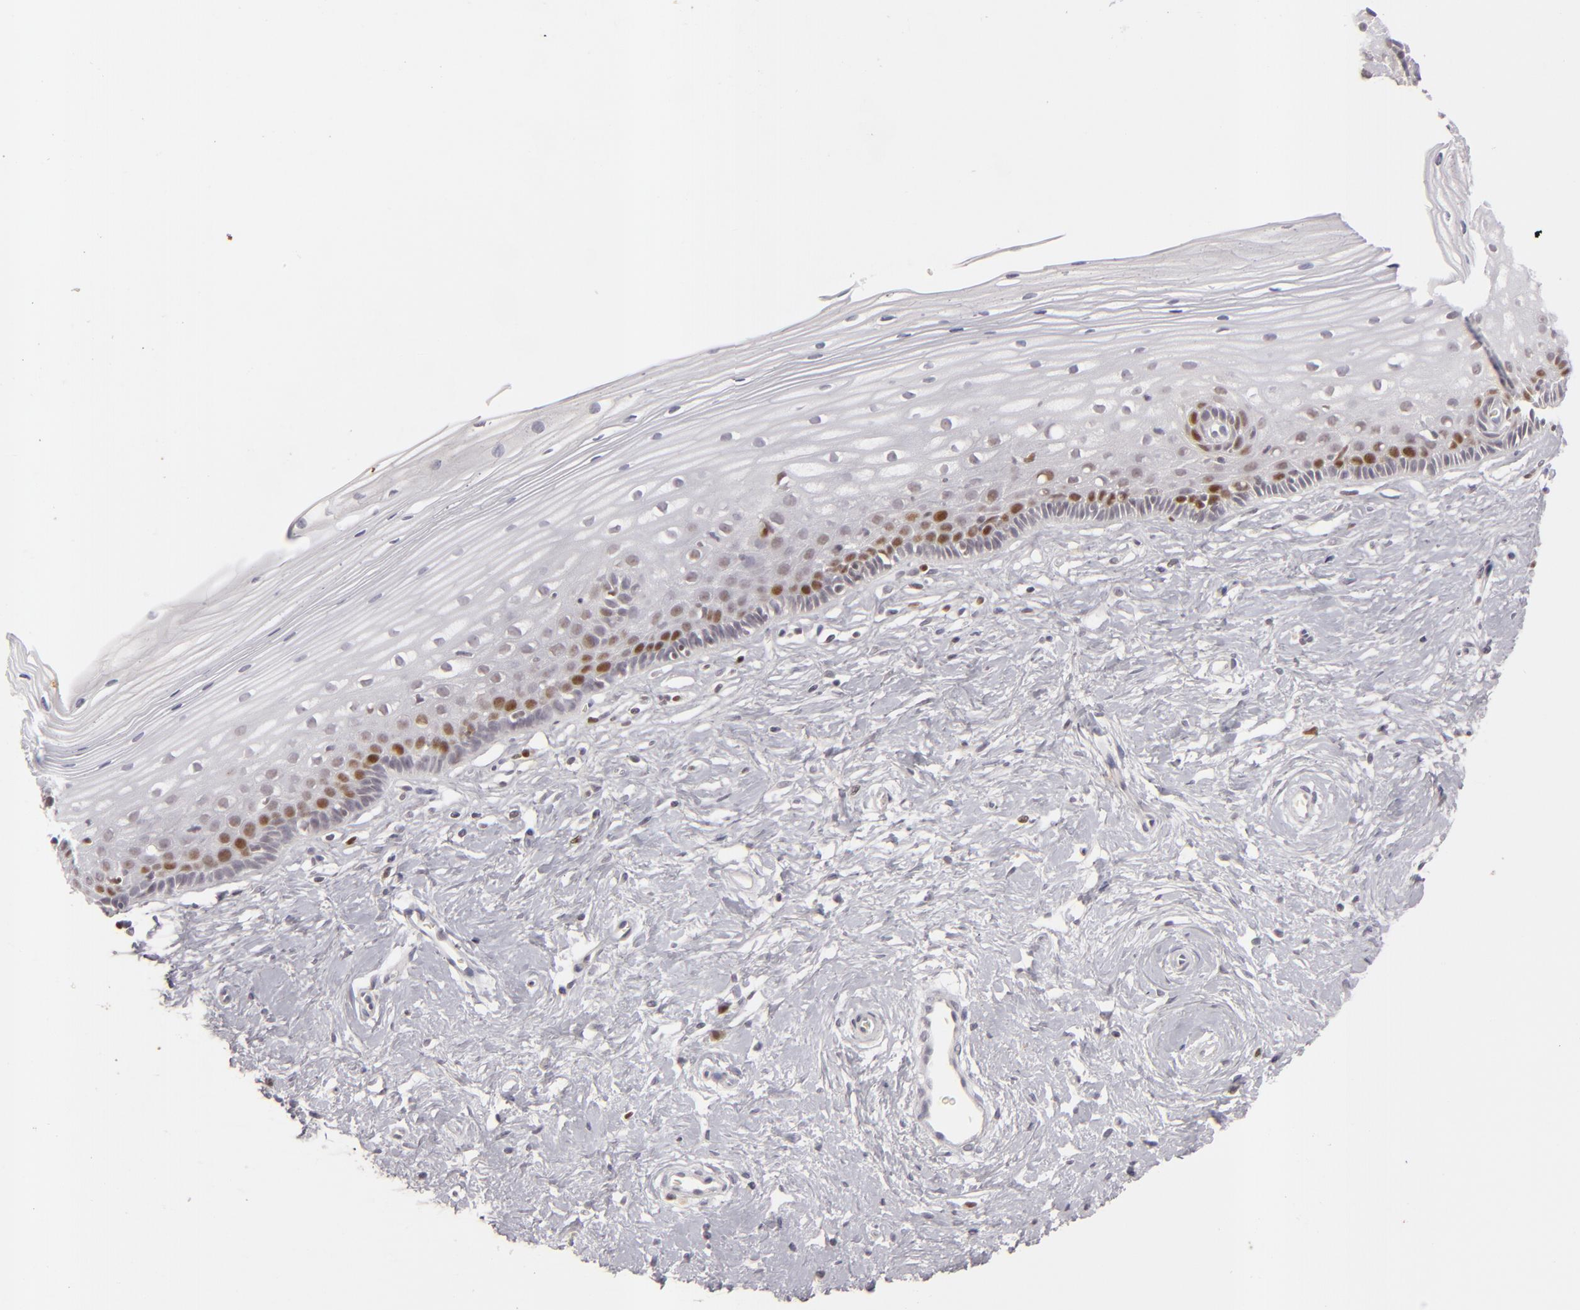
{"staining": {"intensity": "weak", "quantity": ">75%", "location": "nuclear"}, "tissue": "cervix", "cell_type": "Glandular cells", "image_type": "normal", "snomed": [{"axis": "morphology", "description": "Normal tissue, NOS"}, {"axis": "topography", "description": "Cervix"}], "caption": "Immunohistochemistry (IHC) of unremarkable human cervix displays low levels of weak nuclear staining in about >75% of glandular cells.", "gene": "FEN1", "patient": {"sex": "female", "age": 40}}